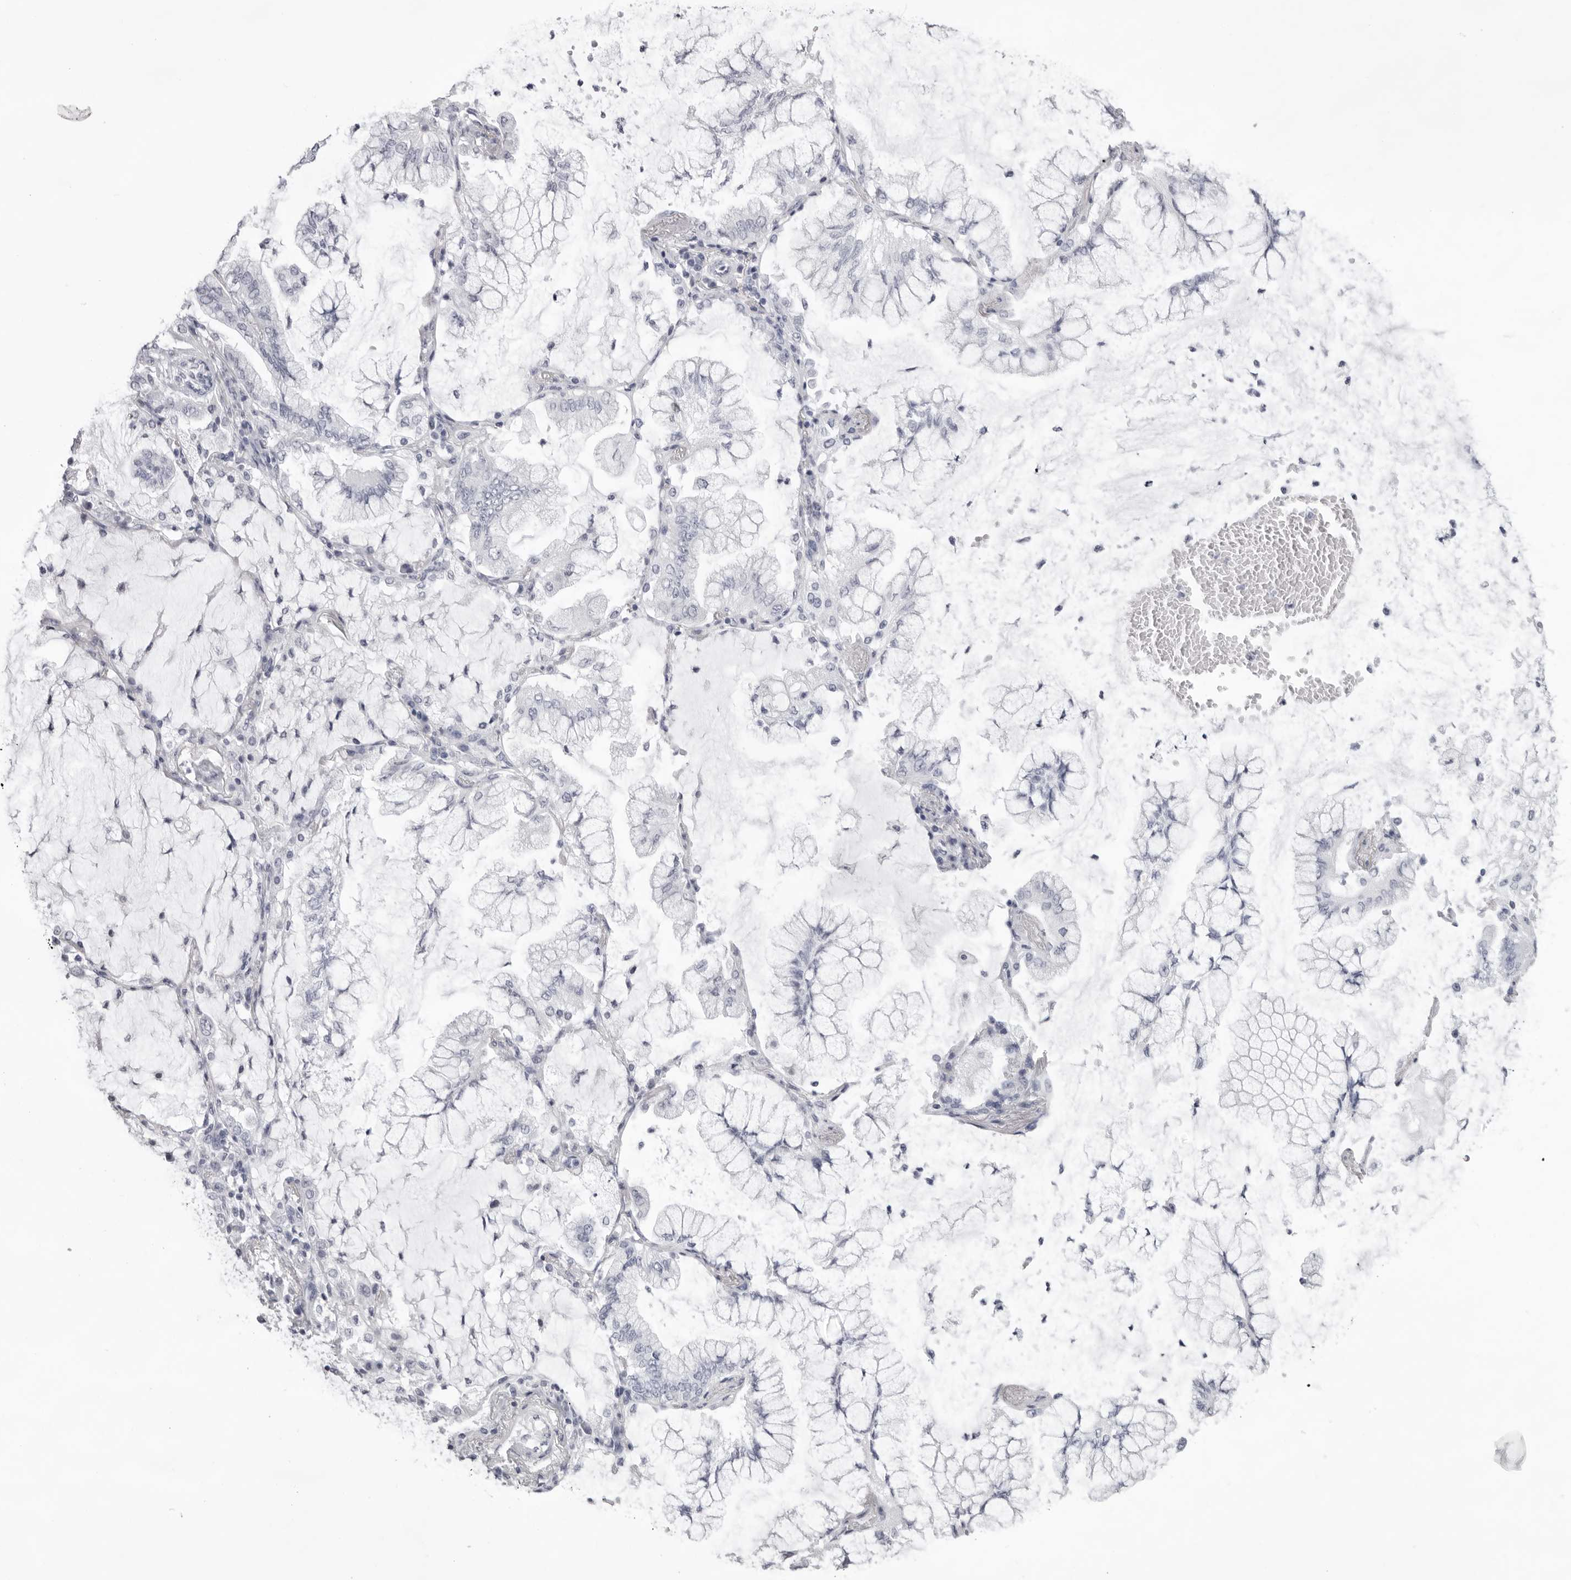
{"staining": {"intensity": "negative", "quantity": "none", "location": "none"}, "tissue": "lung cancer", "cell_type": "Tumor cells", "image_type": "cancer", "snomed": [{"axis": "morphology", "description": "Adenocarcinoma, NOS"}, {"axis": "topography", "description": "Lung"}], "caption": "This micrograph is of lung cancer (adenocarcinoma) stained with immunohistochemistry to label a protein in brown with the nuclei are counter-stained blue. There is no positivity in tumor cells.", "gene": "TMOD4", "patient": {"sex": "female", "age": 70}}